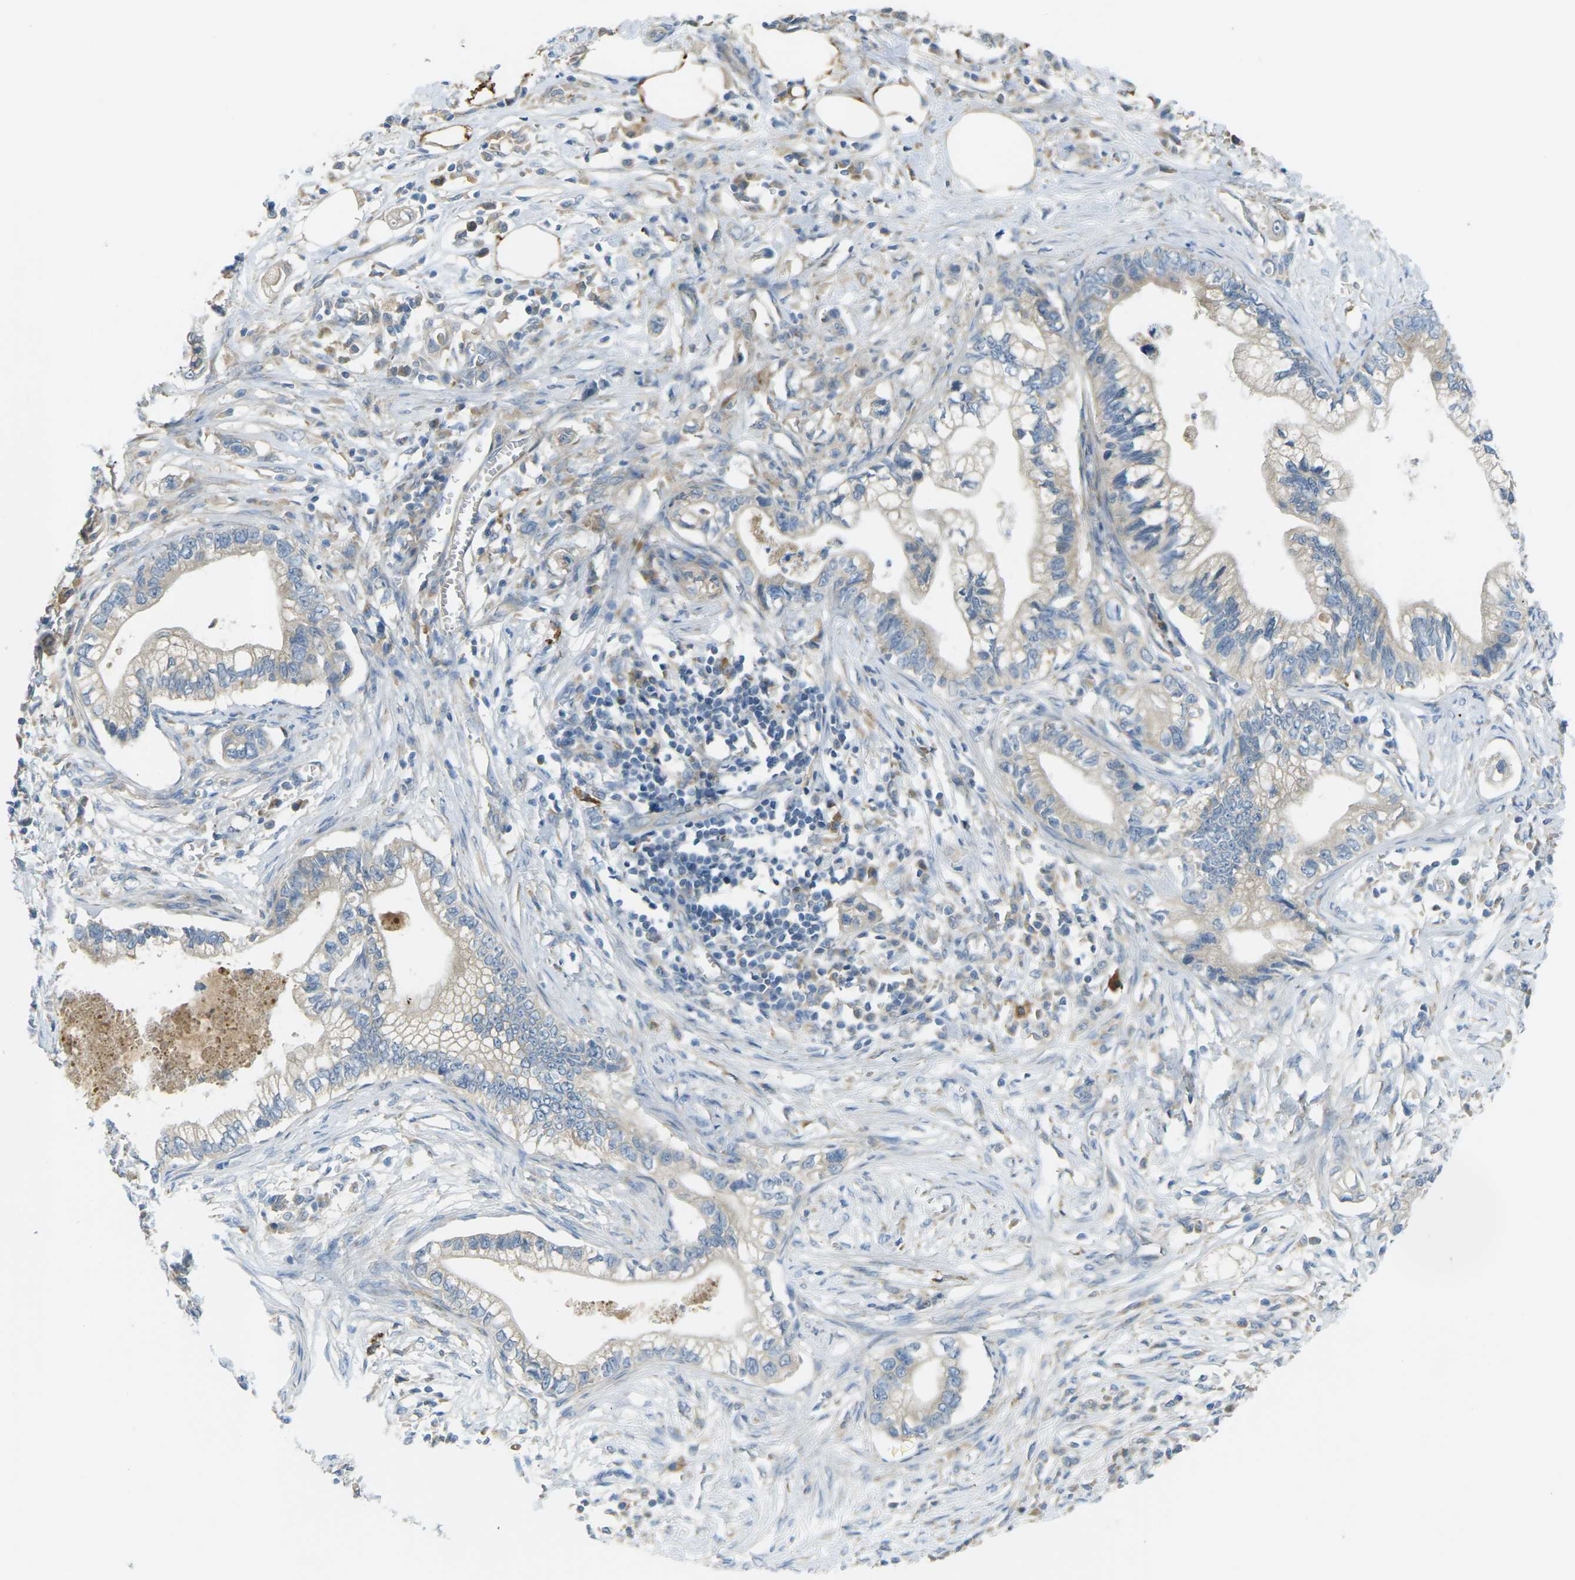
{"staining": {"intensity": "weak", "quantity": "<25%", "location": "cytoplasmic/membranous"}, "tissue": "pancreatic cancer", "cell_type": "Tumor cells", "image_type": "cancer", "snomed": [{"axis": "morphology", "description": "Adenocarcinoma, NOS"}, {"axis": "topography", "description": "Pancreas"}], "caption": "A photomicrograph of human pancreatic cancer (adenocarcinoma) is negative for staining in tumor cells.", "gene": "MYLK4", "patient": {"sex": "male", "age": 56}}